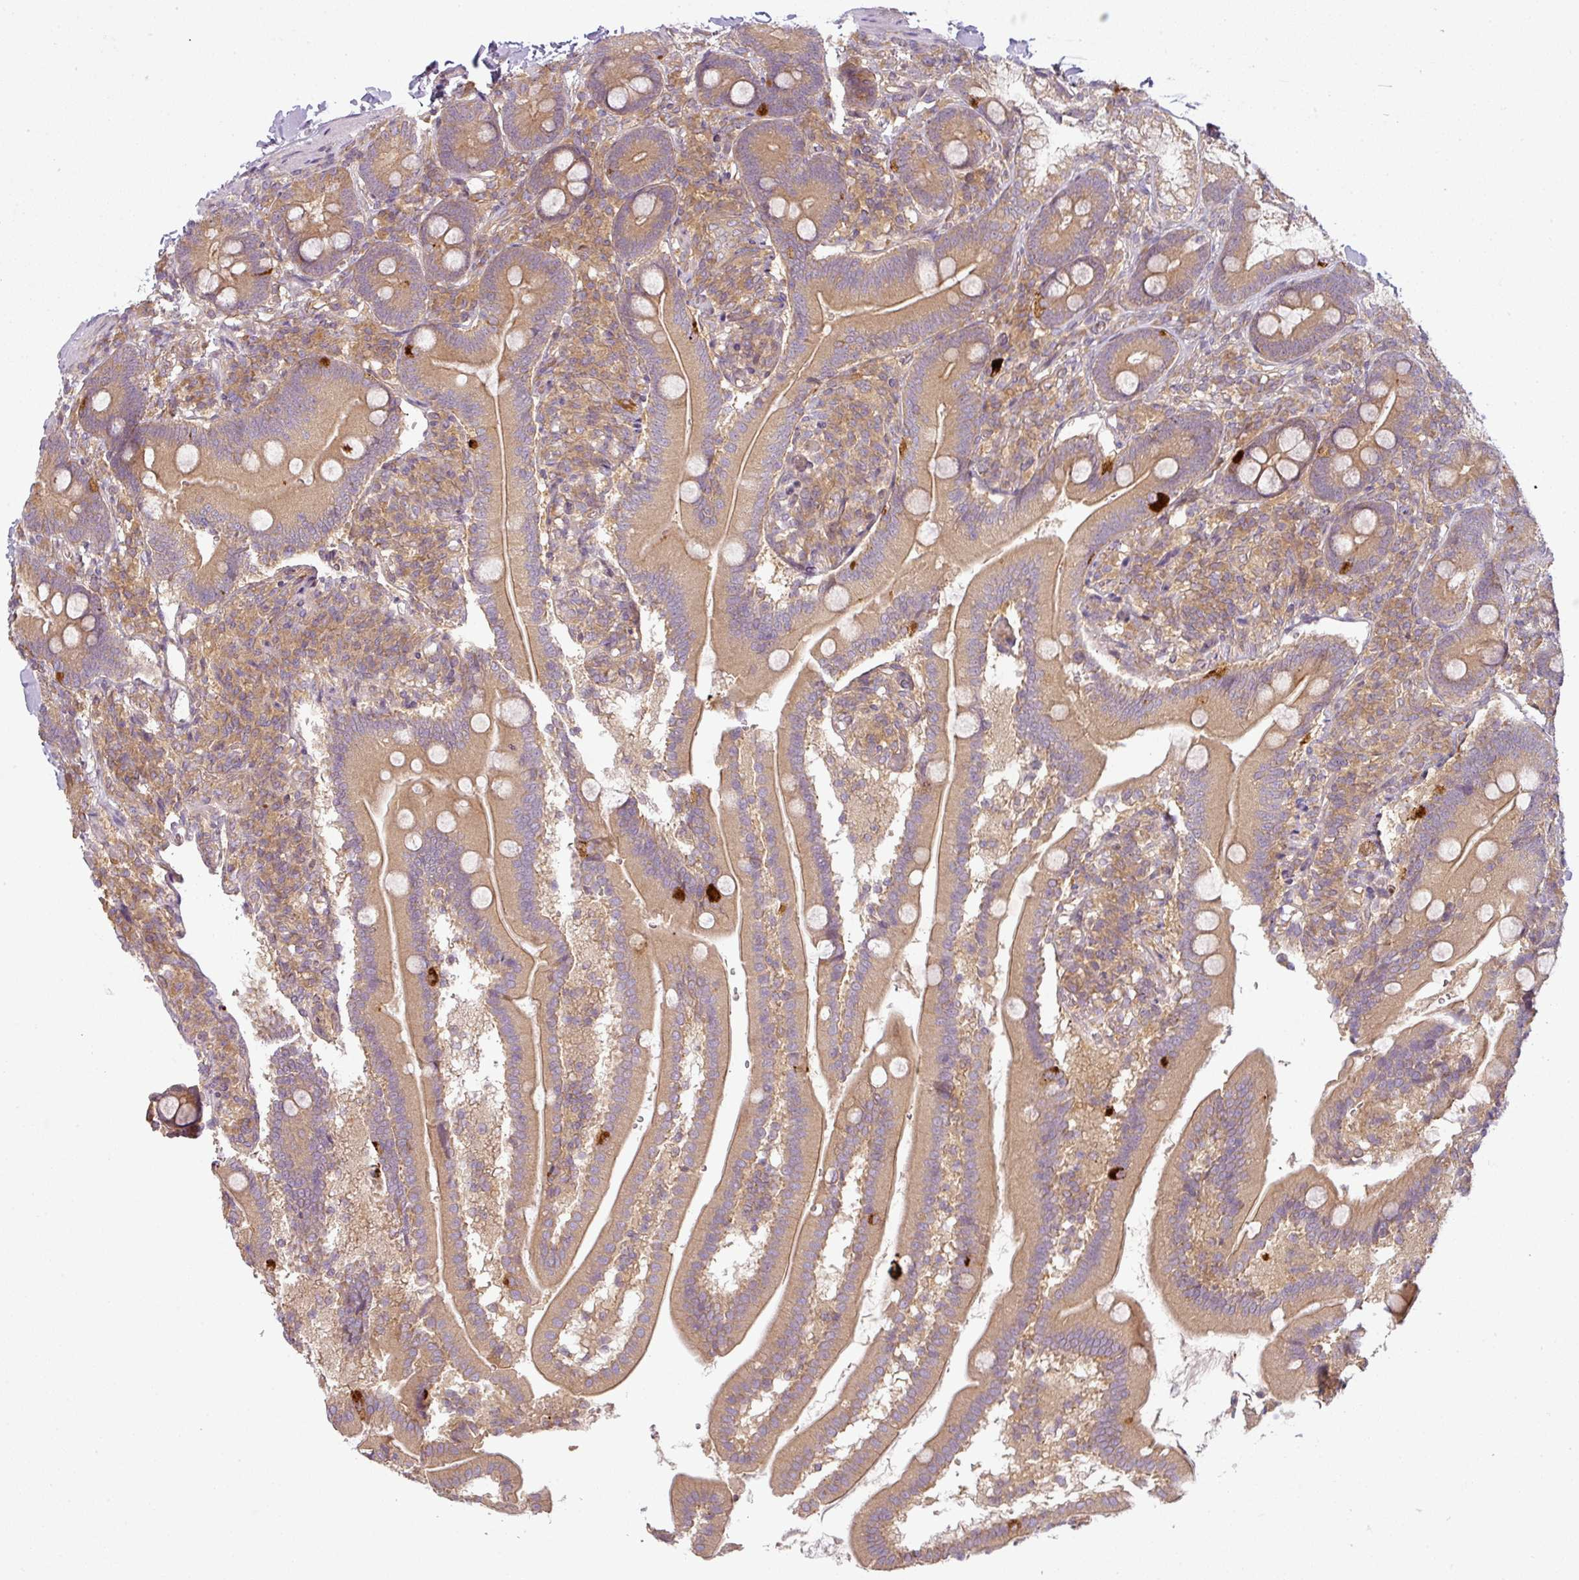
{"staining": {"intensity": "moderate", "quantity": ">75%", "location": "cytoplasmic/membranous"}, "tissue": "duodenum", "cell_type": "Glandular cells", "image_type": "normal", "snomed": [{"axis": "morphology", "description": "Normal tissue, NOS"}, {"axis": "topography", "description": "Duodenum"}], "caption": "Immunohistochemical staining of unremarkable duodenum shows >75% levels of moderate cytoplasmic/membranous protein expression in approximately >75% of glandular cells. Nuclei are stained in blue.", "gene": "RNF31", "patient": {"sex": "female", "age": 67}}